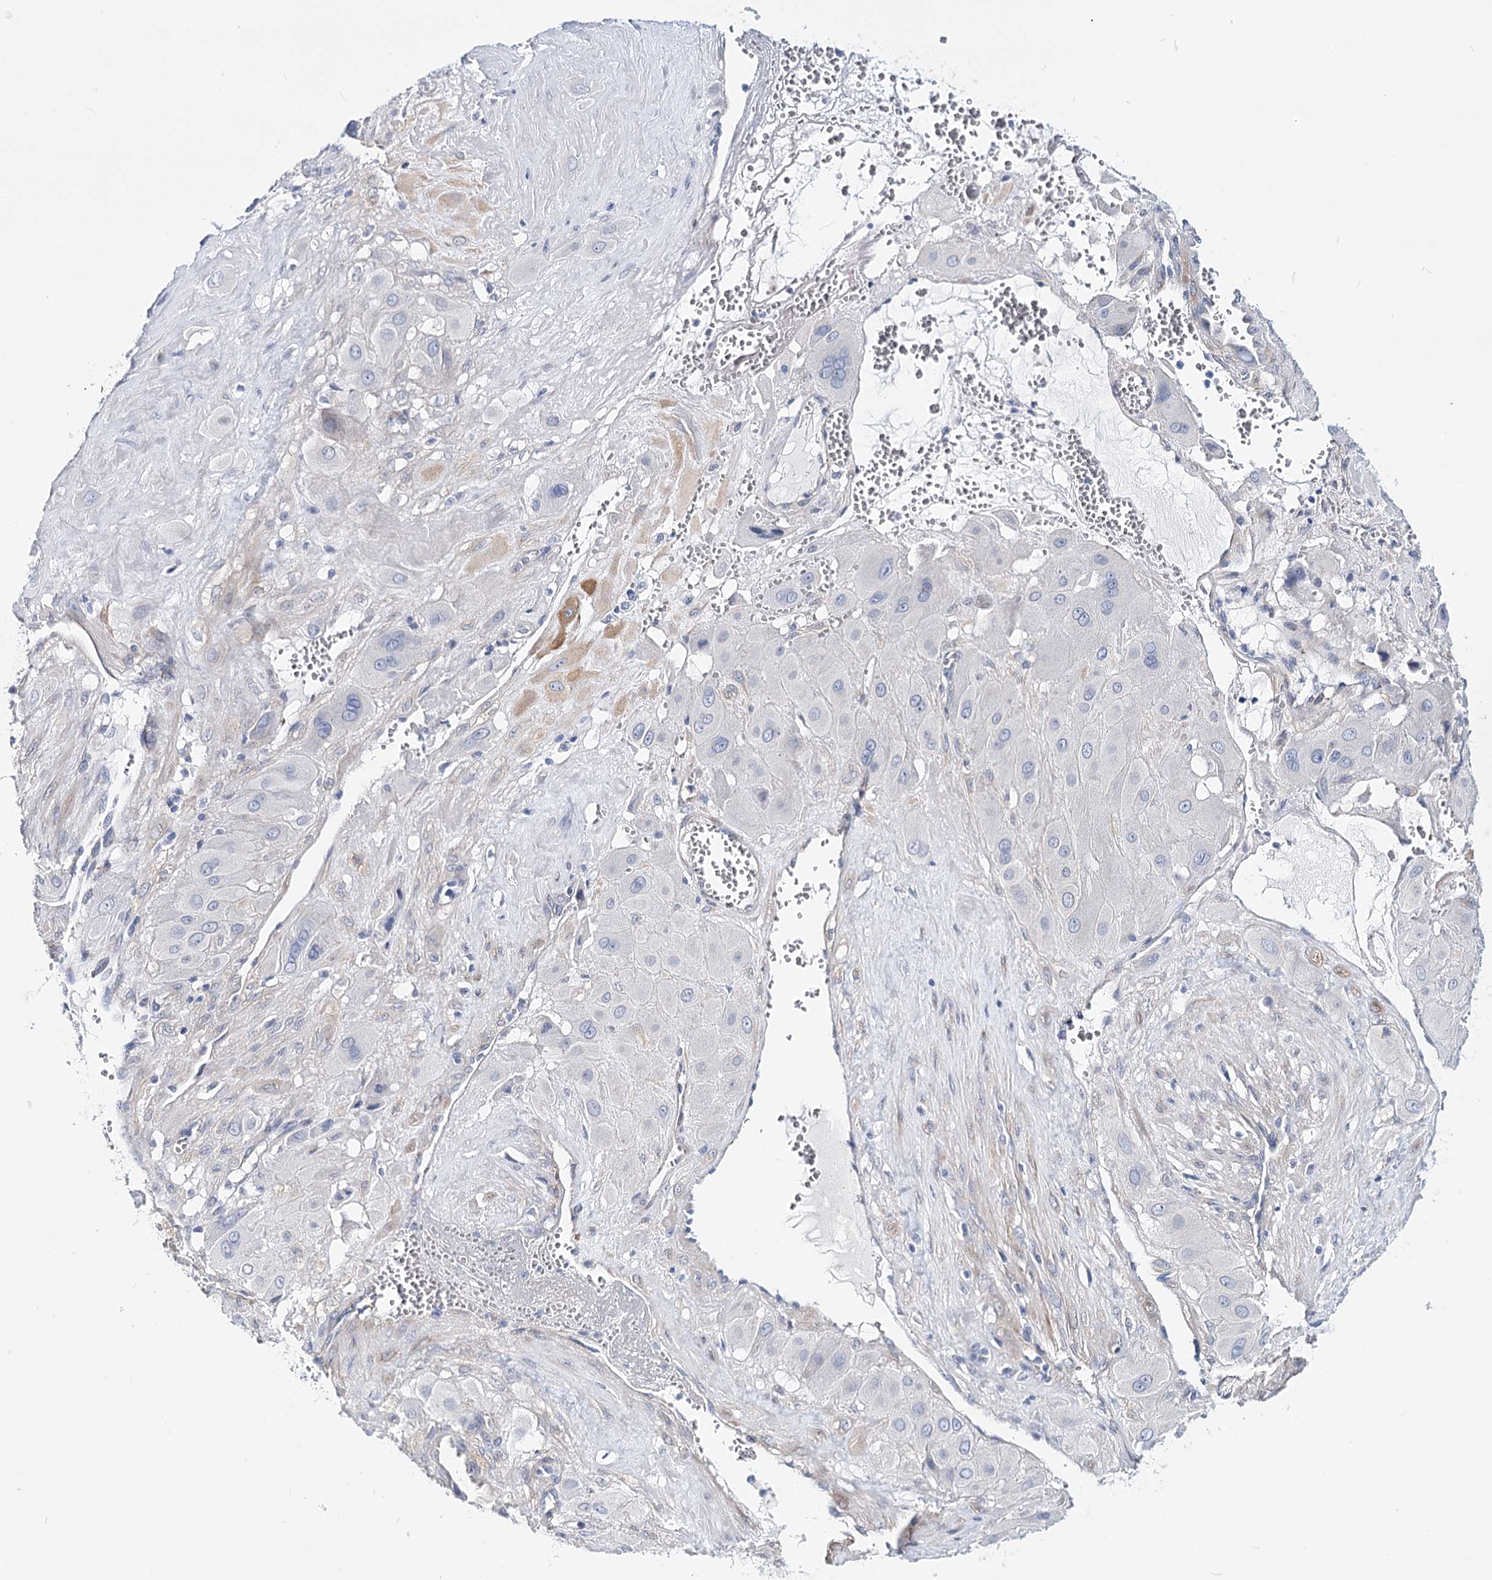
{"staining": {"intensity": "negative", "quantity": "none", "location": "none"}, "tissue": "cervical cancer", "cell_type": "Tumor cells", "image_type": "cancer", "snomed": [{"axis": "morphology", "description": "Squamous cell carcinoma, NOS"}, {"axis": "topography", "description": "Cervix"}], "caption": "DAB immunohistochemical staining of human cervical cancer (squamous cell carcinoma) displays no significant expression in tumor cells. (DAB immunohistochemistry with hematoxylin counter stain).", "gene": "TEX12", "patient": {"sex": "female", "age": 34}}